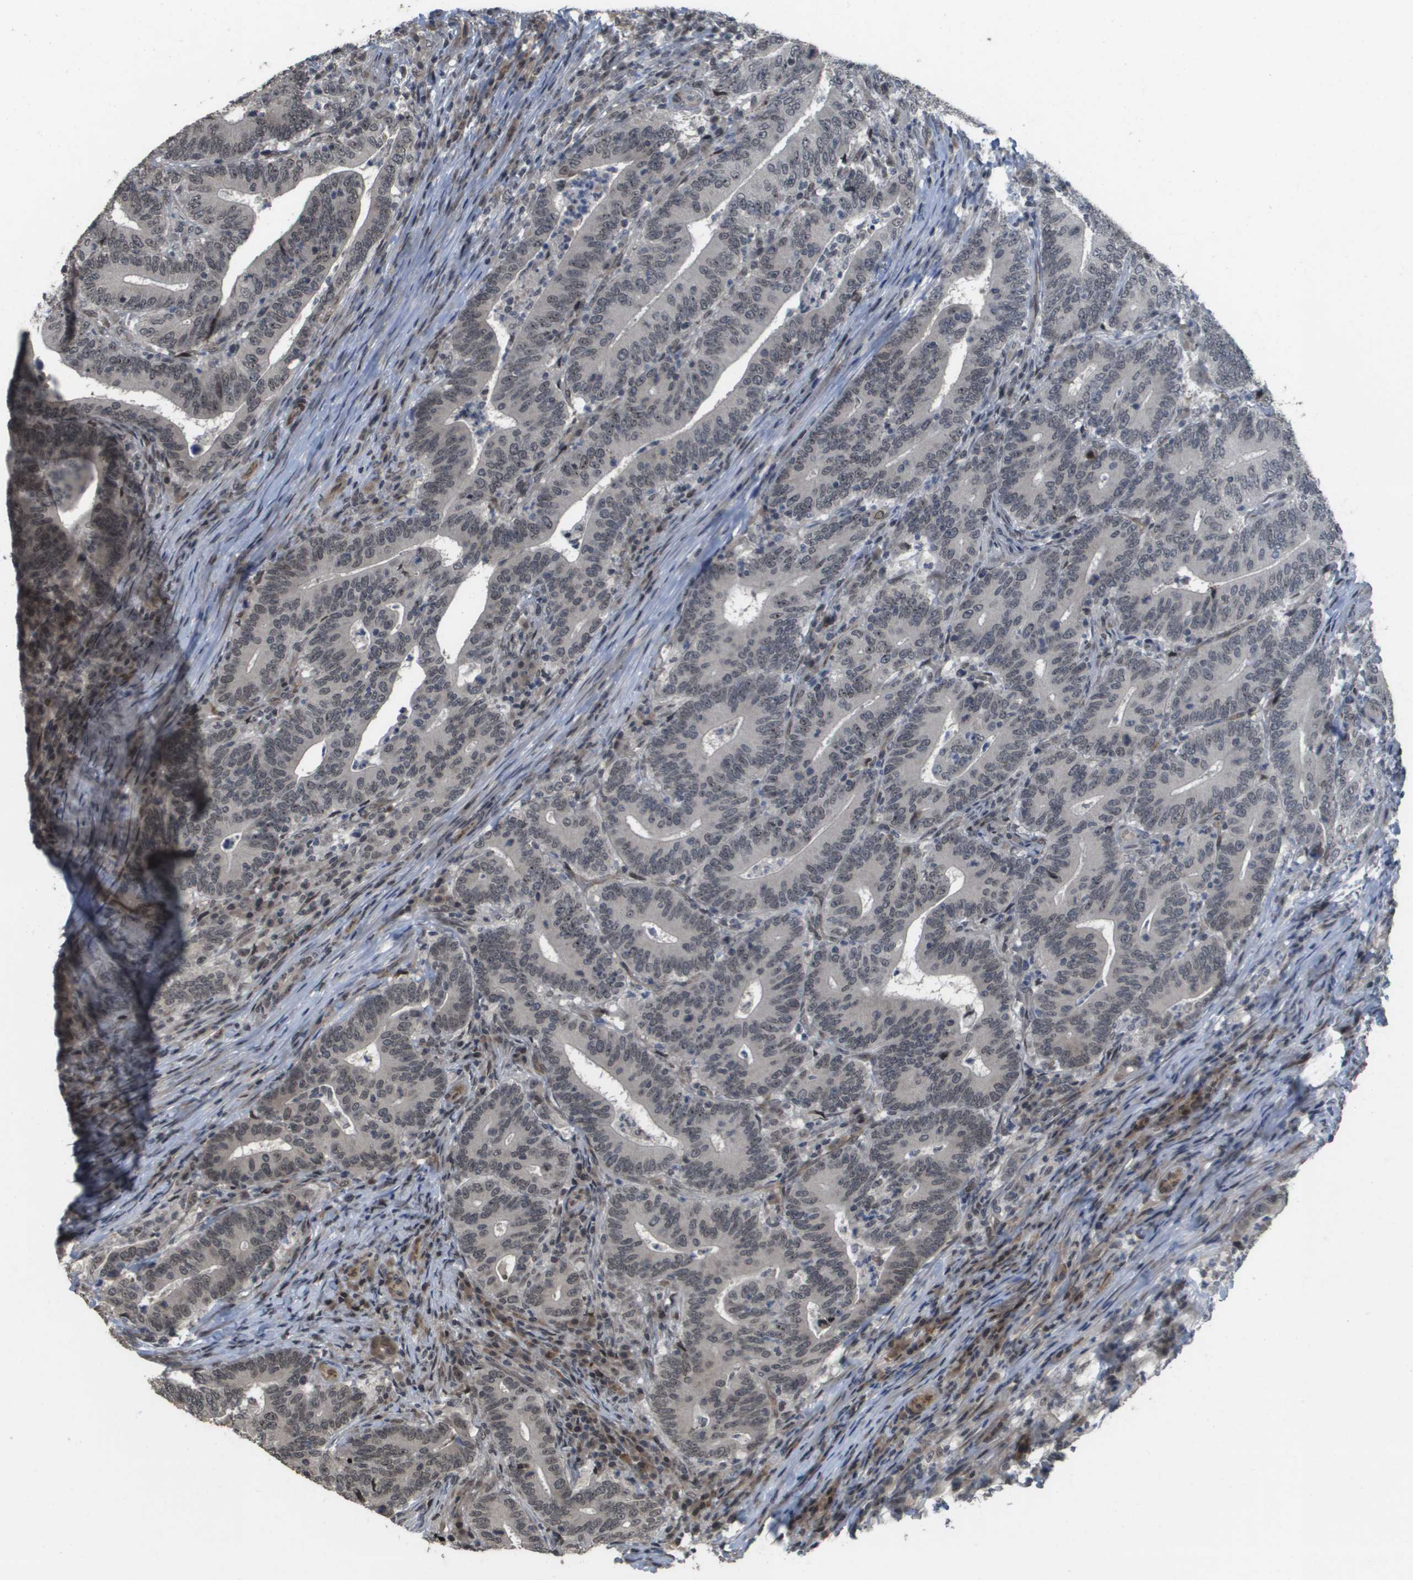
{"staining": {"intensity": "weak", "quantity": "25%-75%", "location": "cytoplasmic/membranous,nuclear"}, "tissue": "colorectal cancer", "cell_type": "Tumor cells", "image_type": "cancer", "snomed": [{"axis": "morphology", "description": "Adenocarcinoma, NOS"}, {"axis": "topography", "description": "Colon"}], "caption": "A high-resolution micrograph shows immunohistochemistry staining of colorectal adenocarcinoma, which shows weak cytoplasmic/membranous and nuclear expression in approximately 25%-75% of tumor cells. (DAB IHC with brightfield microscopy, high magnification).", "gene": "KAT5", "patient": {"sex": "female", "age": 66}}